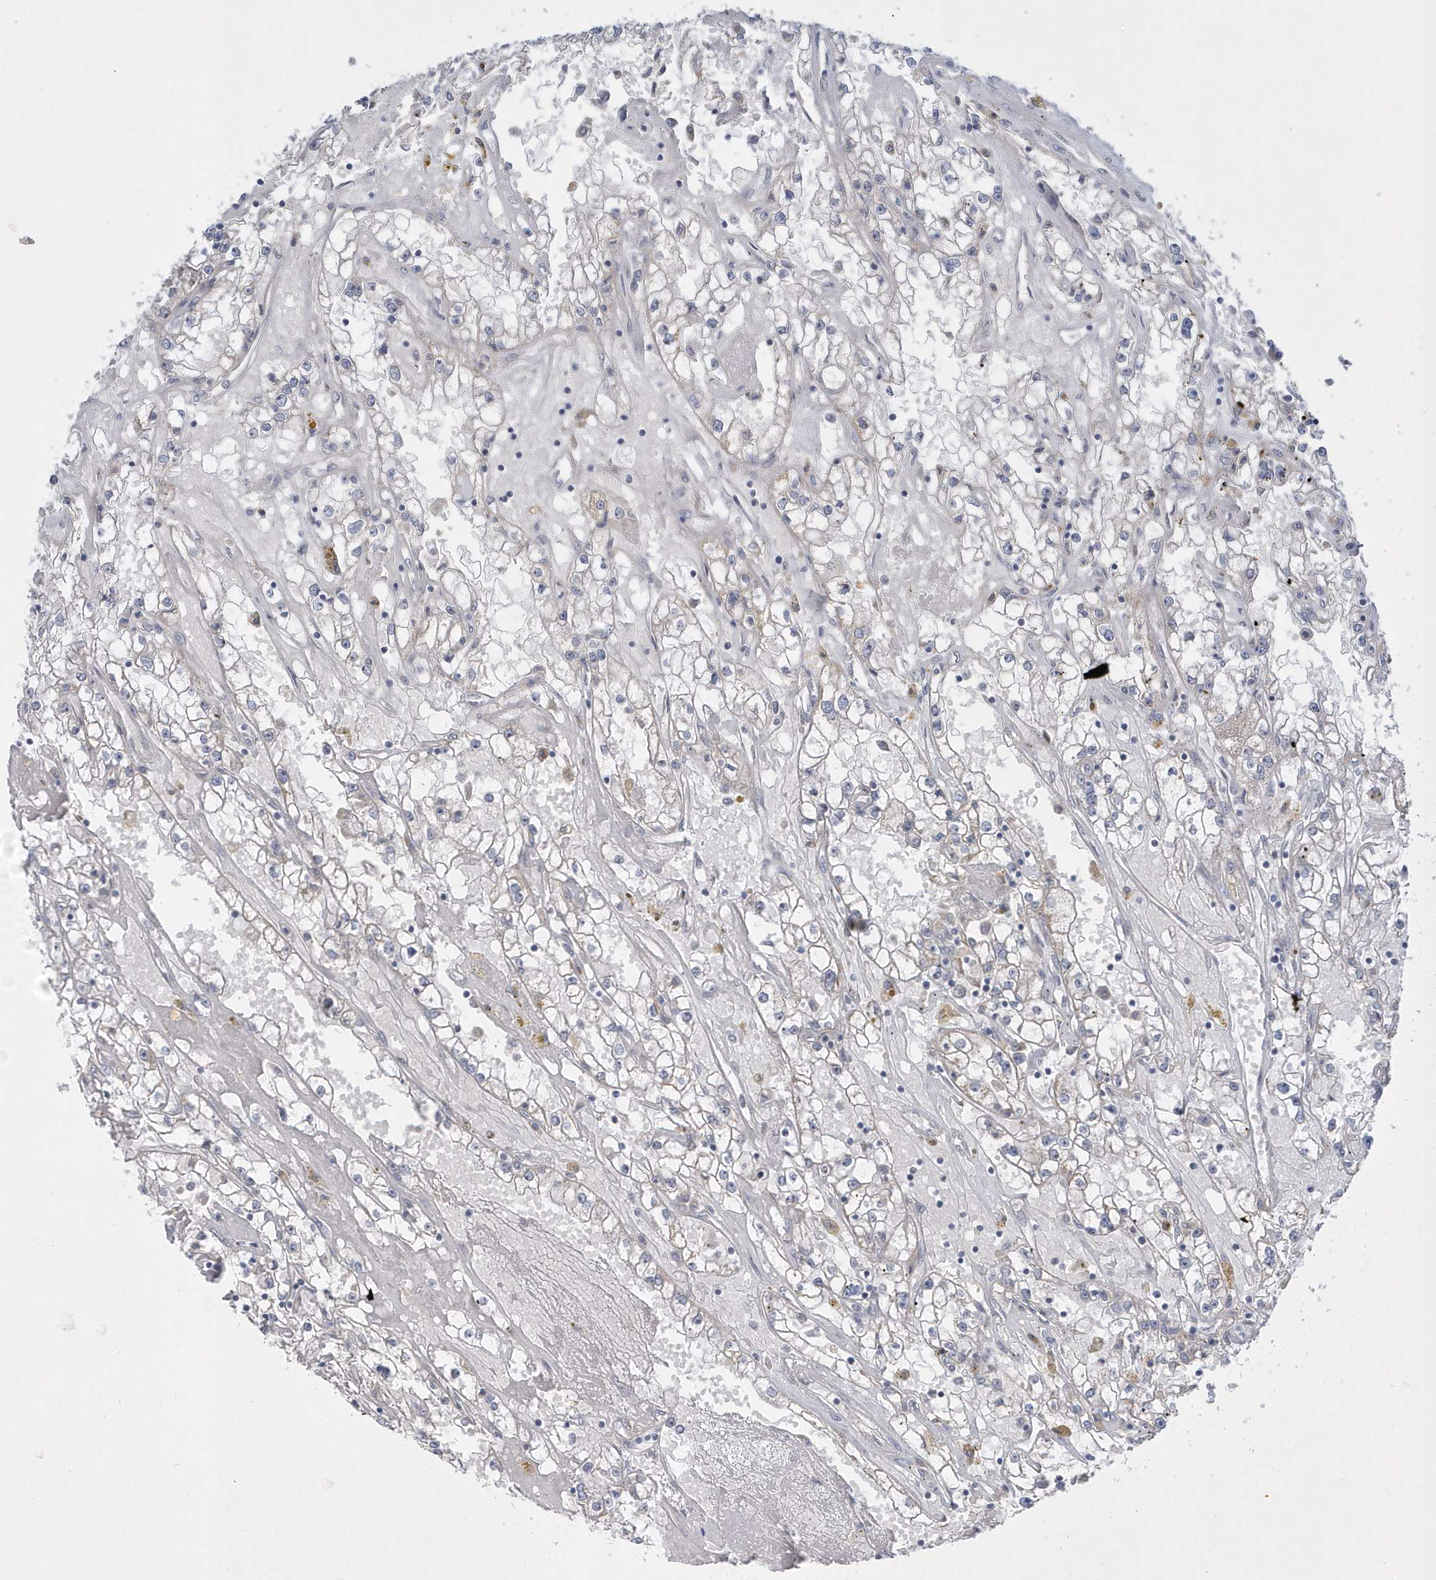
{"staining": {"intensity": "negative", "quantity": "none", "location": "none"}, "tissue": "renal cancer", "cell_type": "Tumor cells", "image_type": "cancer", "snomed": [{"axis": "morphology", "description": "Adenocarcinoma, NOS"}, {"axis": "topography", "description": "Kidney"}], "caption": "This micrograph is of renal cancer stained with immunohistochemistry (IHC) to label a protein in brown with the nuclei are counter-stained blue. There is no positivity in tumor cells.", "gene": "ZC3H12D", "patient": {"sex": "male", "age": 56}}